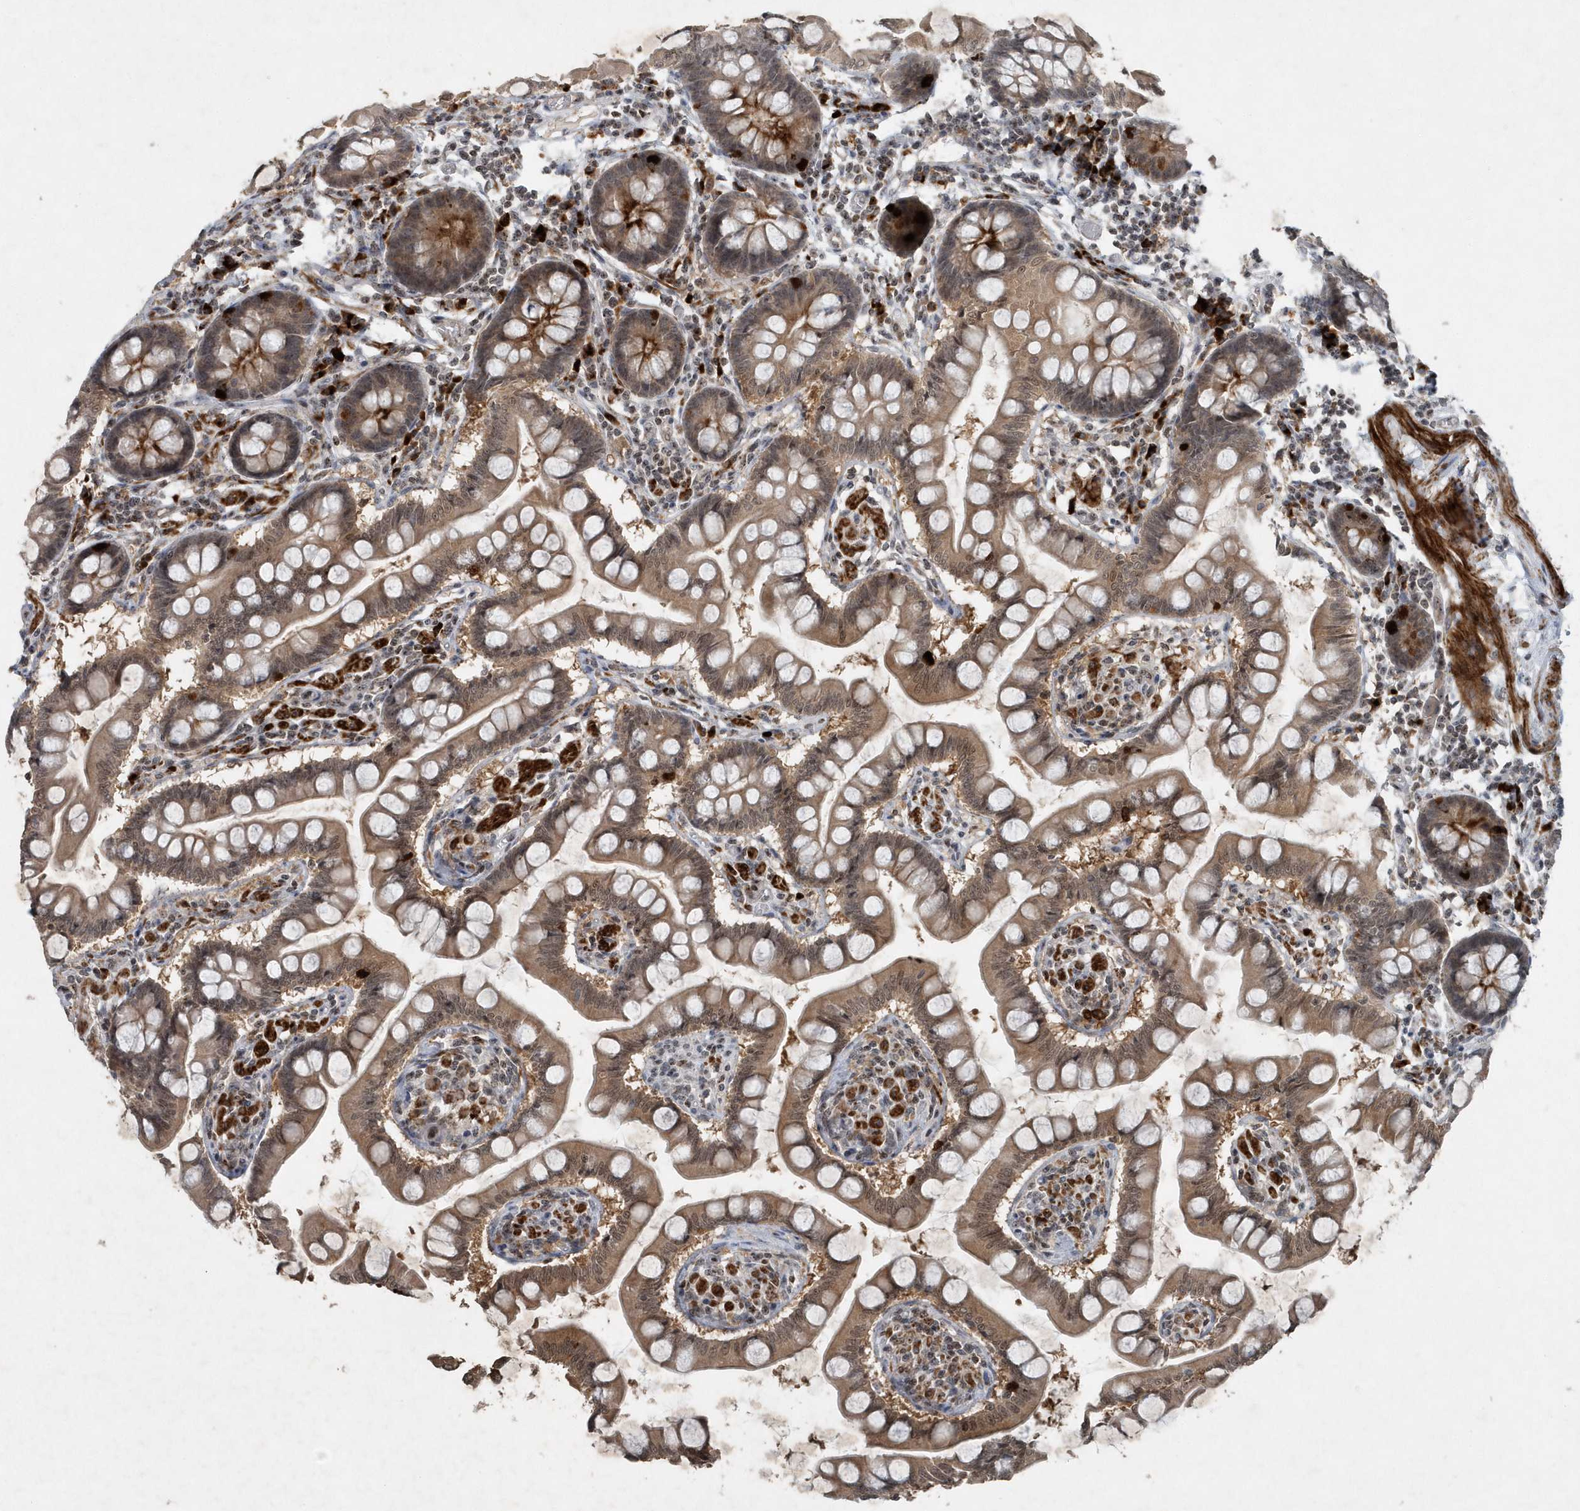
{"staining": {"intensity": "moderate", "quantity": ">75%", "location": "cytoplasmic/membranous,nuclear"}, "tissue": "small intestine", "cell_type": "Glandular cells", "image_type": "normal", "snomed": [{"axis": "morphology", "description": "Normal tissue, NOS"}, {"axis": "topography", "description": "Small intestine"}], "caption": "The micrograph reveals staining of unremarkable small intestine, revealing moderate cytoplasmic/membranous,nuclear protein expression (brown color) within glandular cells.", "gene": "QTRT2", "patient": {"sex": "male", "age": 41}}